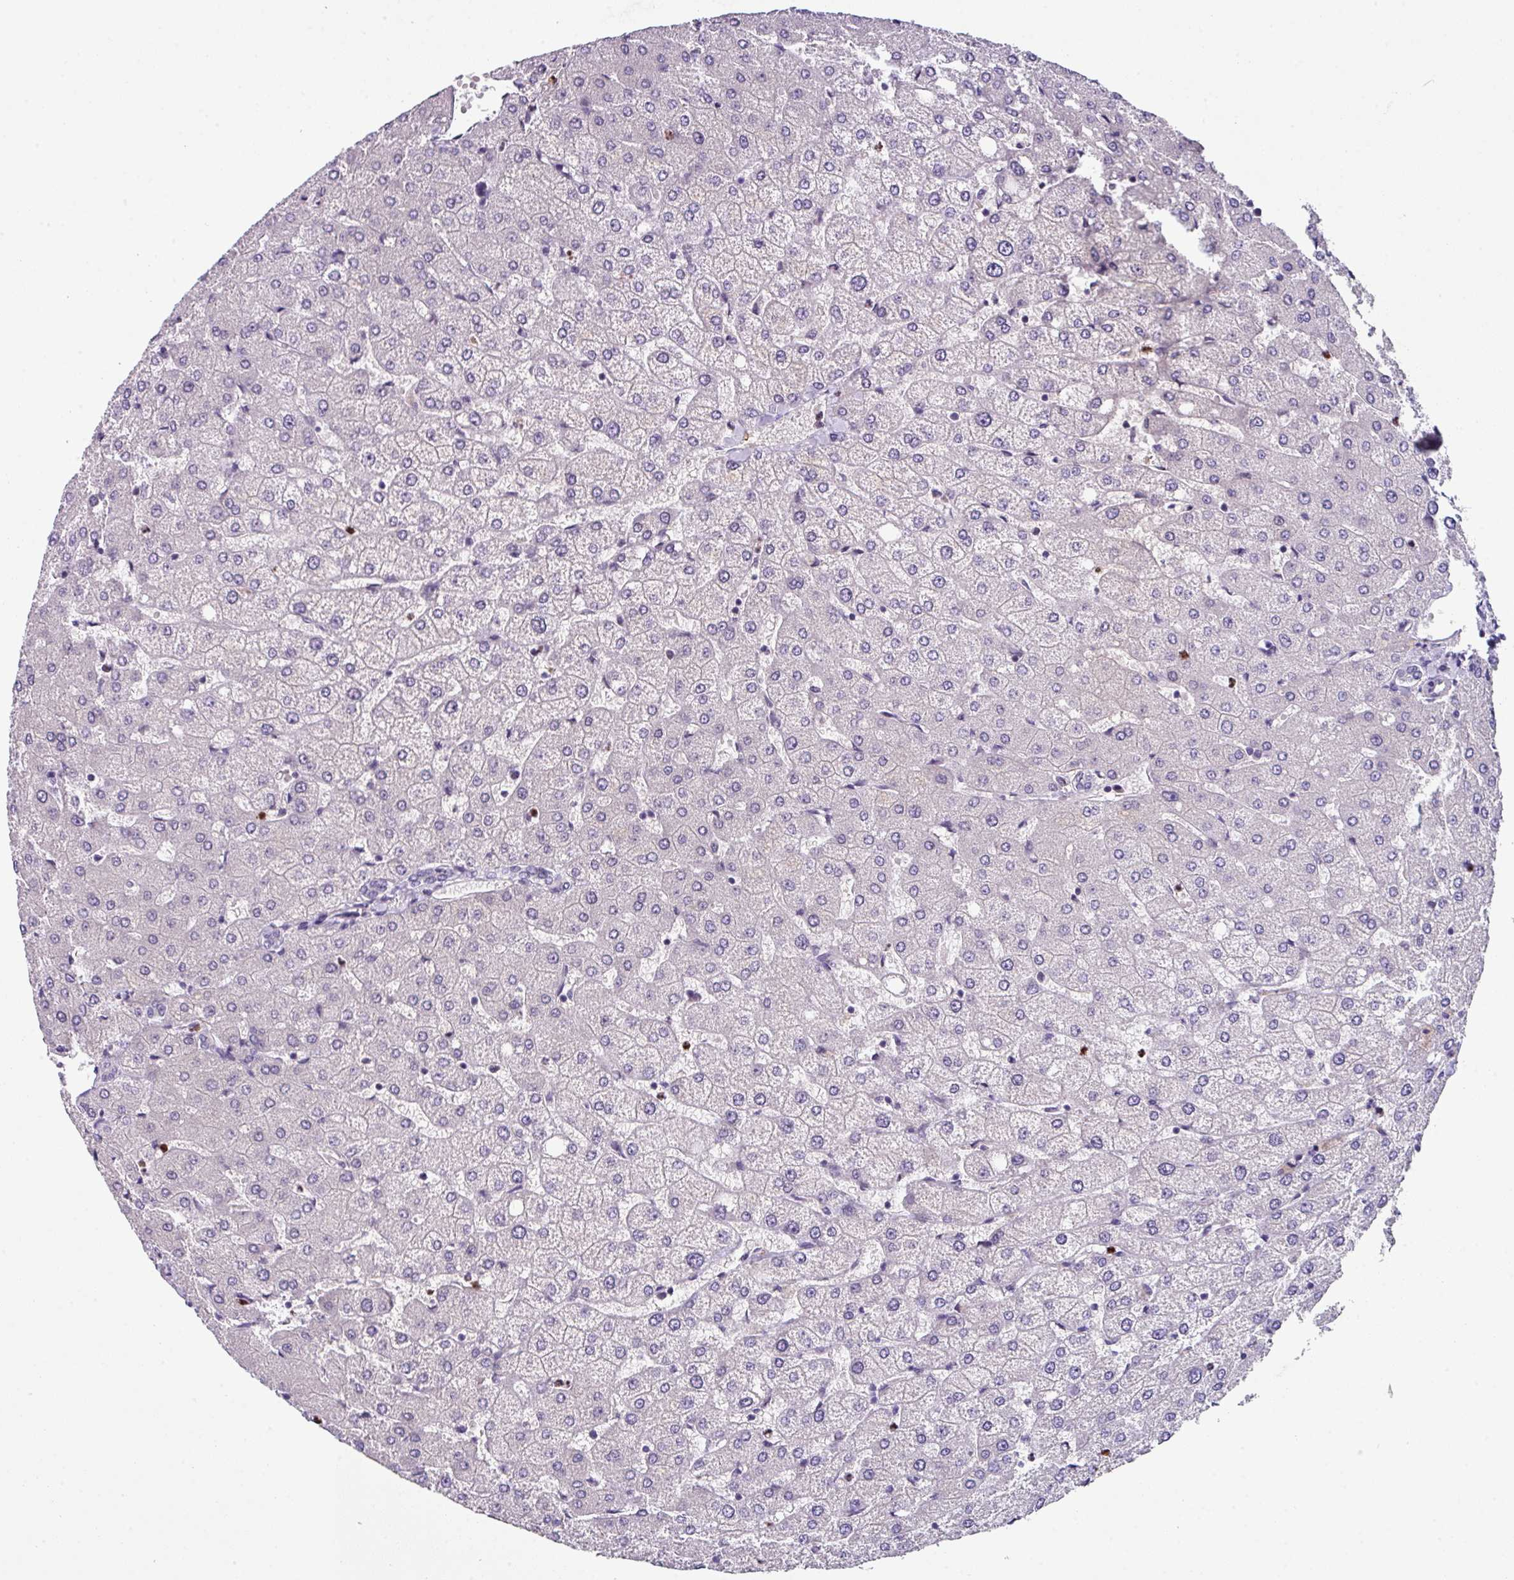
{"staining": {"intensity": "negative", "quantity": "none", "location": "none"}, "tissue": "liver", "cell_type": "Cholangiocytes", "image_type": "normal", "snomed": [{"axis": "morphology", "description": "Normal tissue, NOS"}, {"axis": "topography", "description": "Liver"}], "caption": "Cholangiocytes are negative for brown protein staining in normal liver. (Brightfield microscopy of DAB (3,3'-diaminobenzidine) IHC at high magnification).", "gene": "ZFP3", "patient": {"sex": "female", "age": 54}}